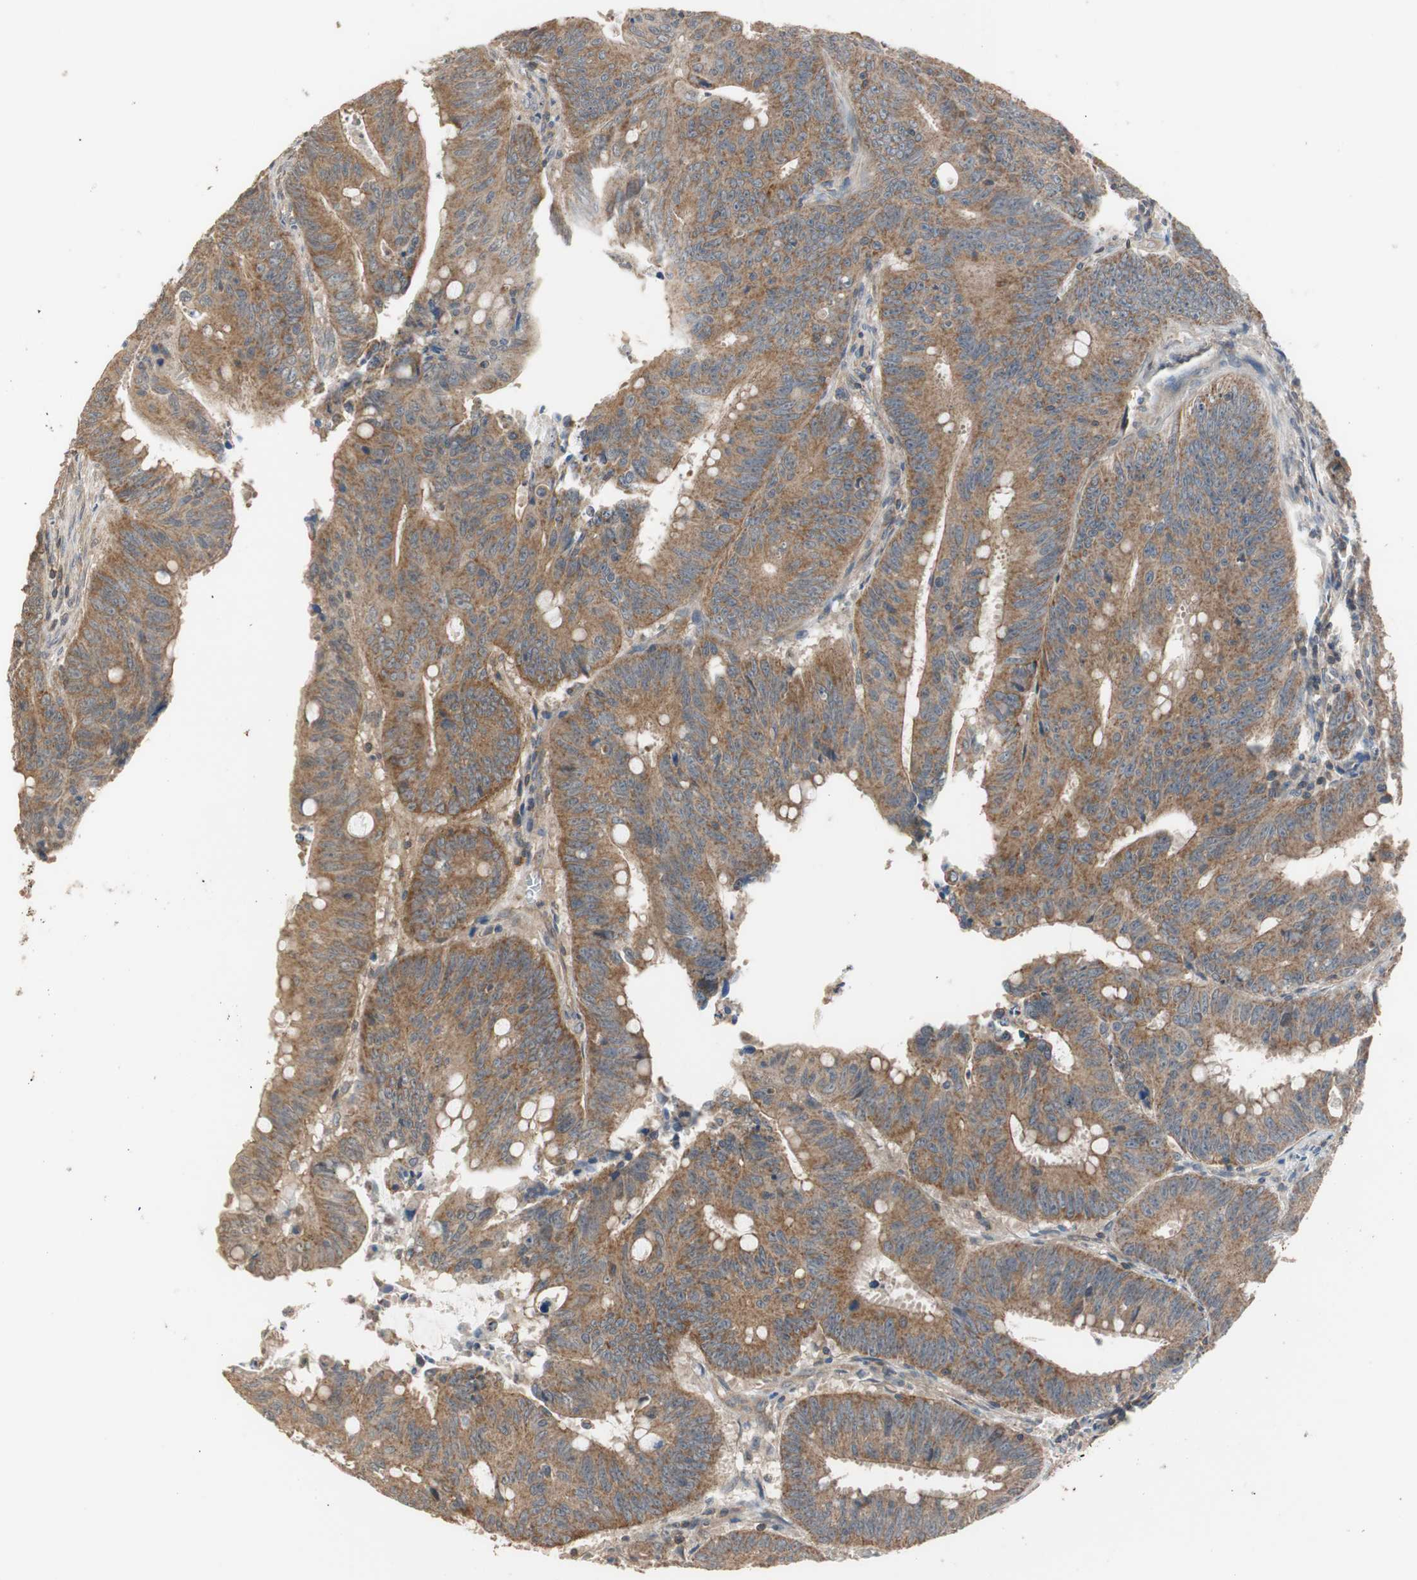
{"staining": {"intensity": "moderate", "quantity": ">75%", "location": "cytoplasmic/membranous"}, "tissue": "colorectal cancer", "cell_type": "Tumor cells", "image_type": "cancer", "snomed": [{"axis": "morphology", "description": "Adenocarcinoma, NOS"}, {"axis": "topography", "description": "Colon"}], "caption": "Immunohistochemical staining of adenocarcinoma (colorectal) demonstrates moderate cytoplasmic/membranous protein expression in approximately >75% of tumor cells. (IHC, brightfield microscopy, high magnification).", "gene": "MAP4K2", "patient": {"sex": "male", "age": 45}}